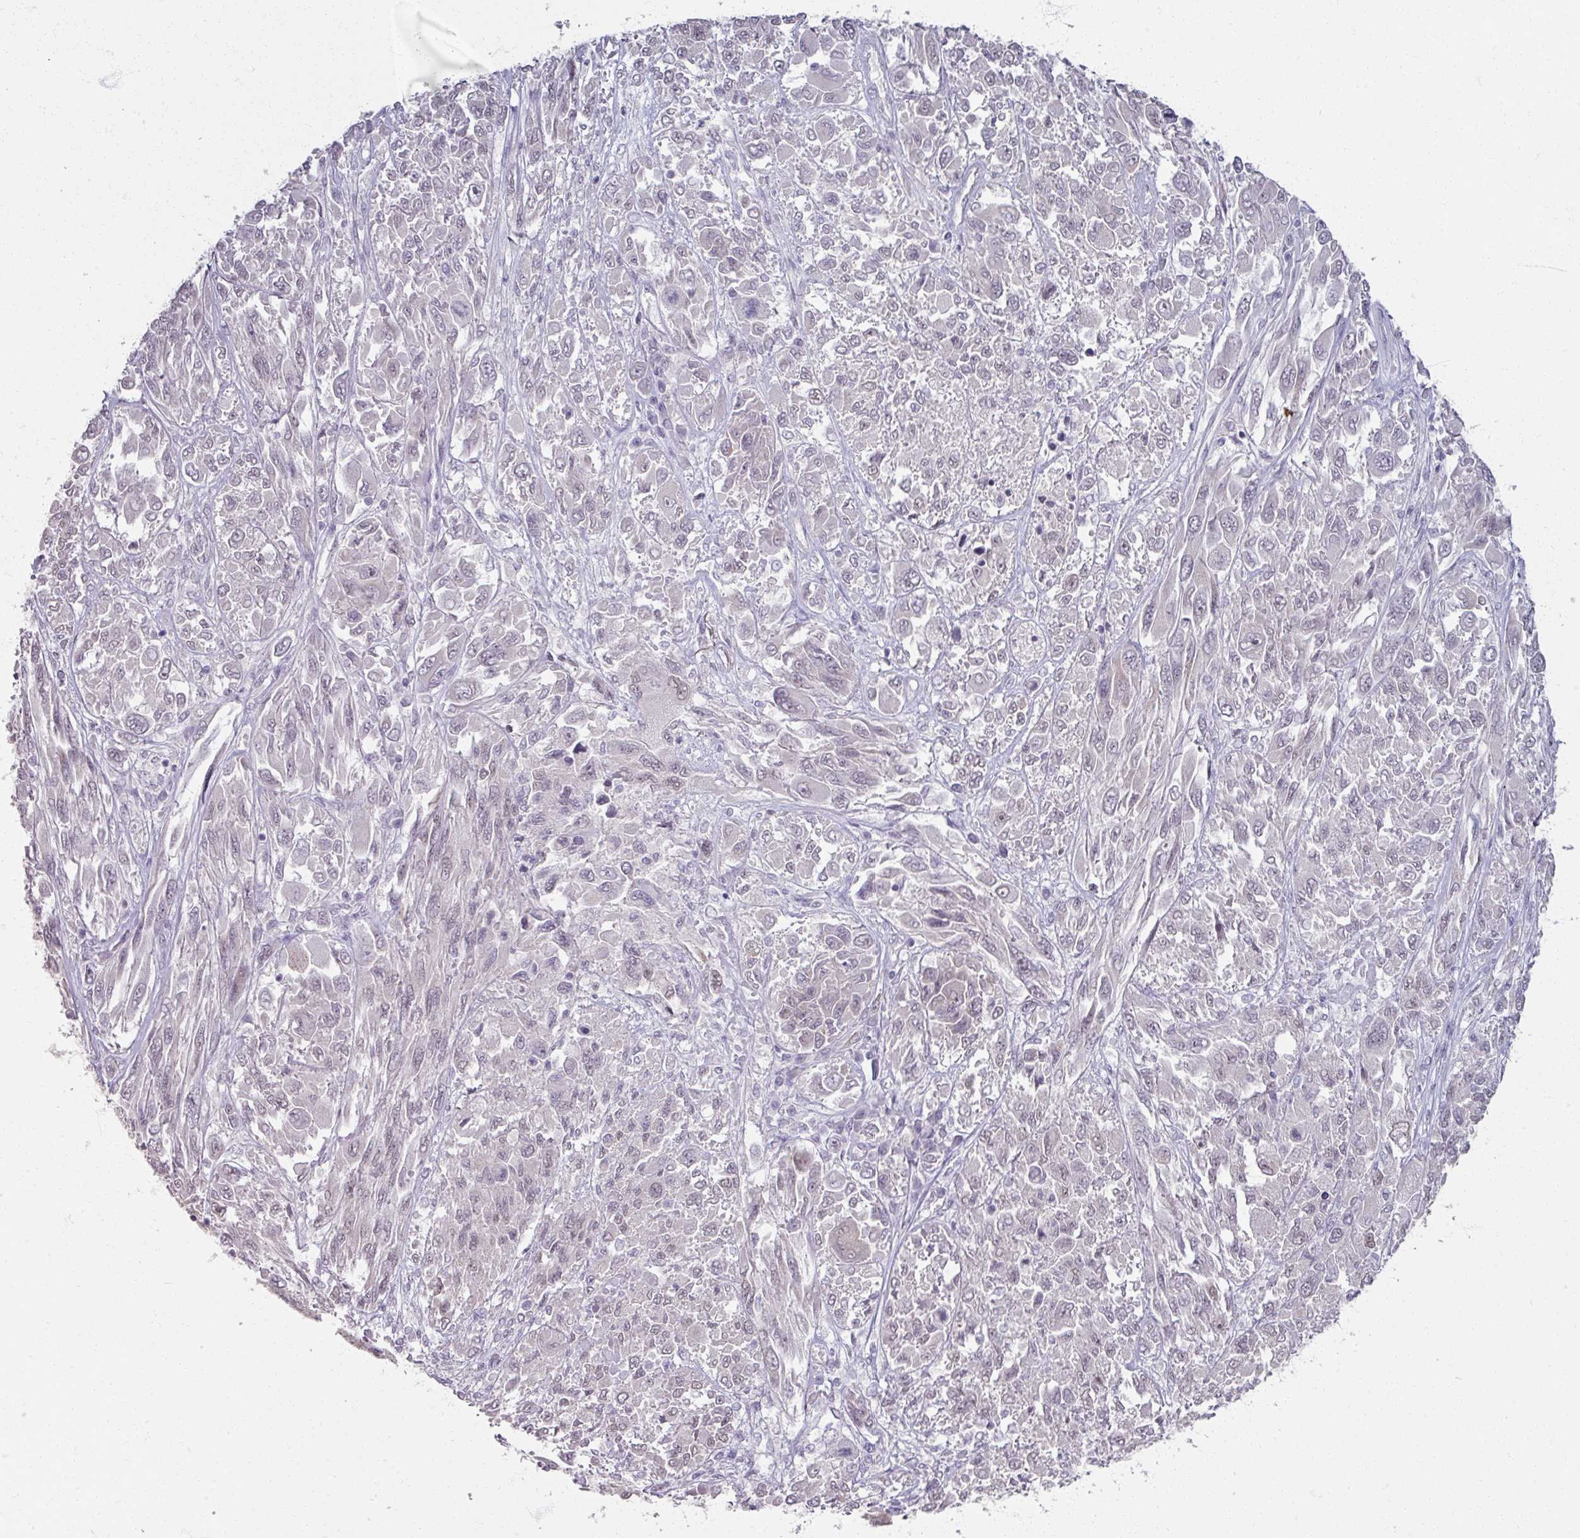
{"staining": {"intensity": "negative", "quantity": "none", "location": "none"}, "tissue": "melanoma", "cell_type": "Tumor cells", "image_type": "cancer", "snomed": [{"axis": "morphology", "description": "Malignant melanoma, NOS"}, {"axis": "topography", "description": "Skin"}], "caption": "DAB (3,3'-diaminobenzidine) immunohistochemical staining of malignant melanoma reveals no significant positivity in tumor cells.", "gene": "SOX11", "patient": {"sex": "female", "age": 91}}